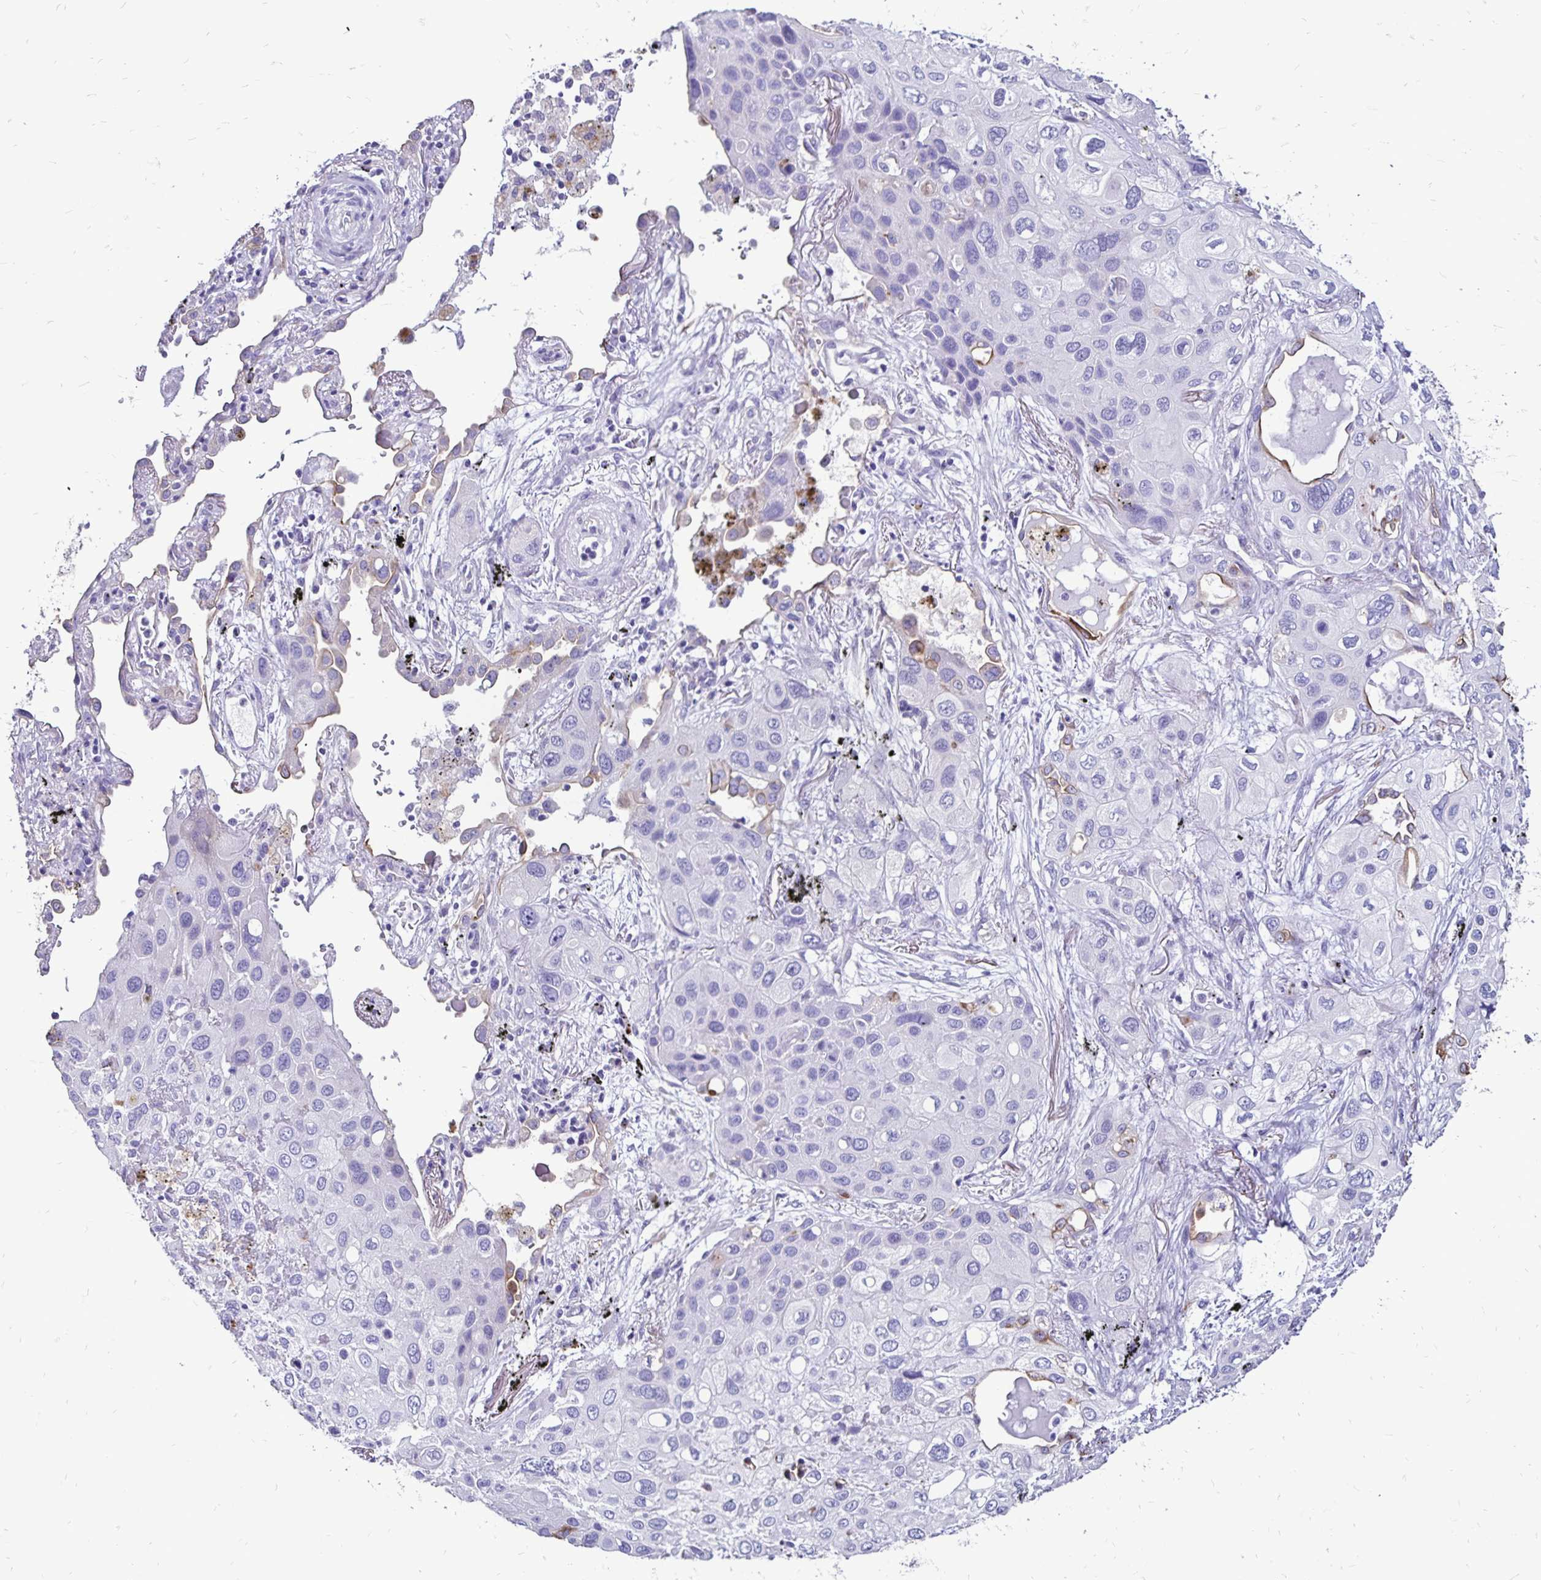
{"staining": {"intensity": "negative", "quantity": "none", "location": "none"}, "tissue": "lung cancer", "cell_type": "Tumor cells", "image_type": "cancer", "snomed": [{"axis": "morphology", "description": "Squamous cell carcinoma, NOS"}, {"axis": "morphology", "description": "Squamous cell carcinoma, metastatic, NOS"}, {"axis": "topography", "description": "Lung"}], "caption": "A histopathology image of human squamous cell carcinoma (lung) is negative for staining in tumor cells.", "gene": "EVPL", "patient": {"sex": "male", "age": 59}}